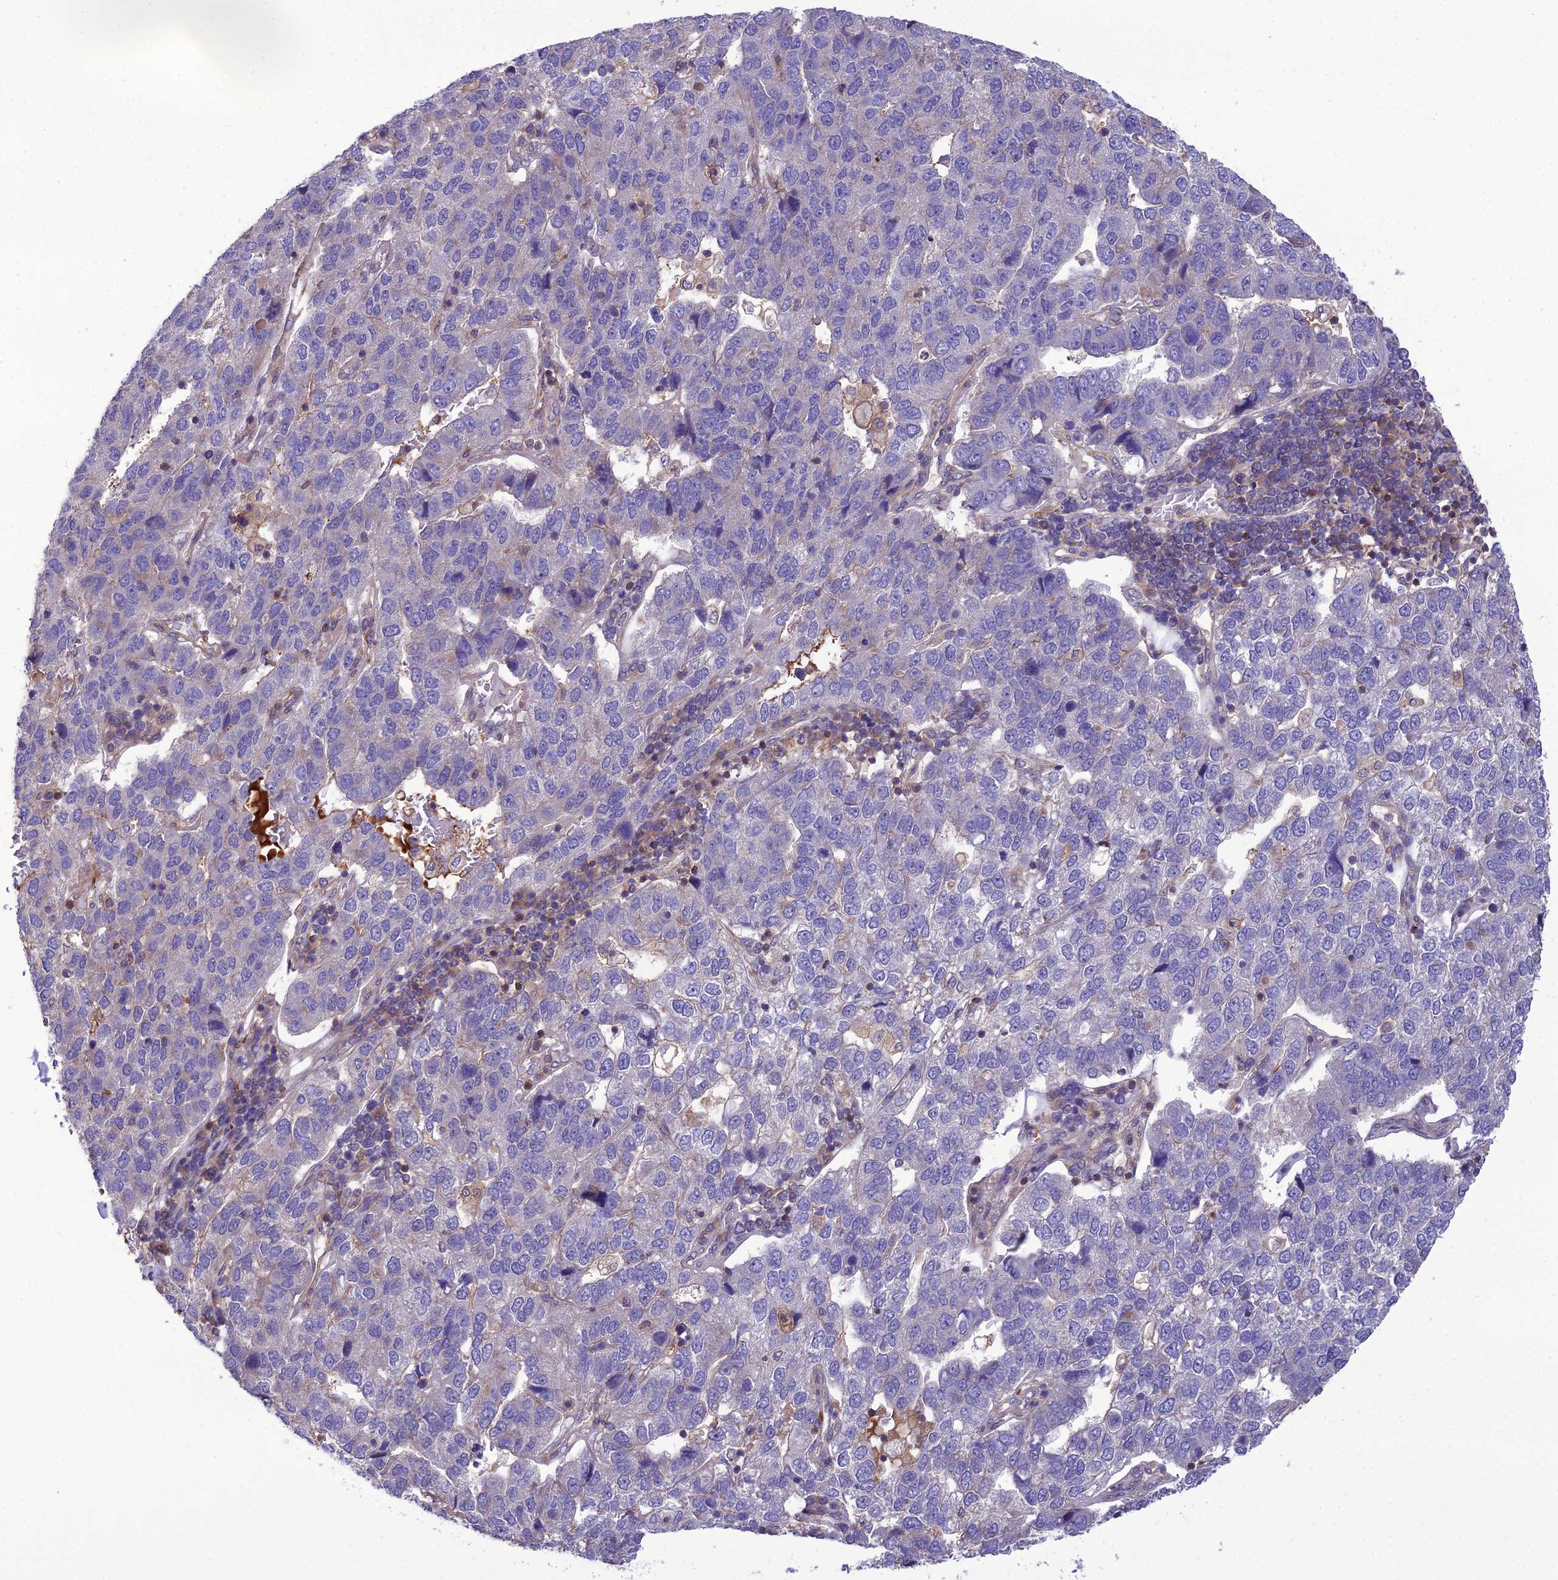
{"staining": {"intensity": "negative", "quantity": "none", "location": "none"}, "tissue": "pancreatic cancer", "cell_type": "Tumor cells", "image_type": "cancer", "snomed": [{"axis": "morphology", "description": "Adenocarcinoma, NOS"}, {"axis": "topography", "description": "Pancreas"}], "caption": "Immunohistochemistry photomicrograph of human pancreatic cancer stained for a protein (brown), which displays no expression in tumor cells.", "gene": "GDF6", "patient": {"sex": "female", "age": 61}}